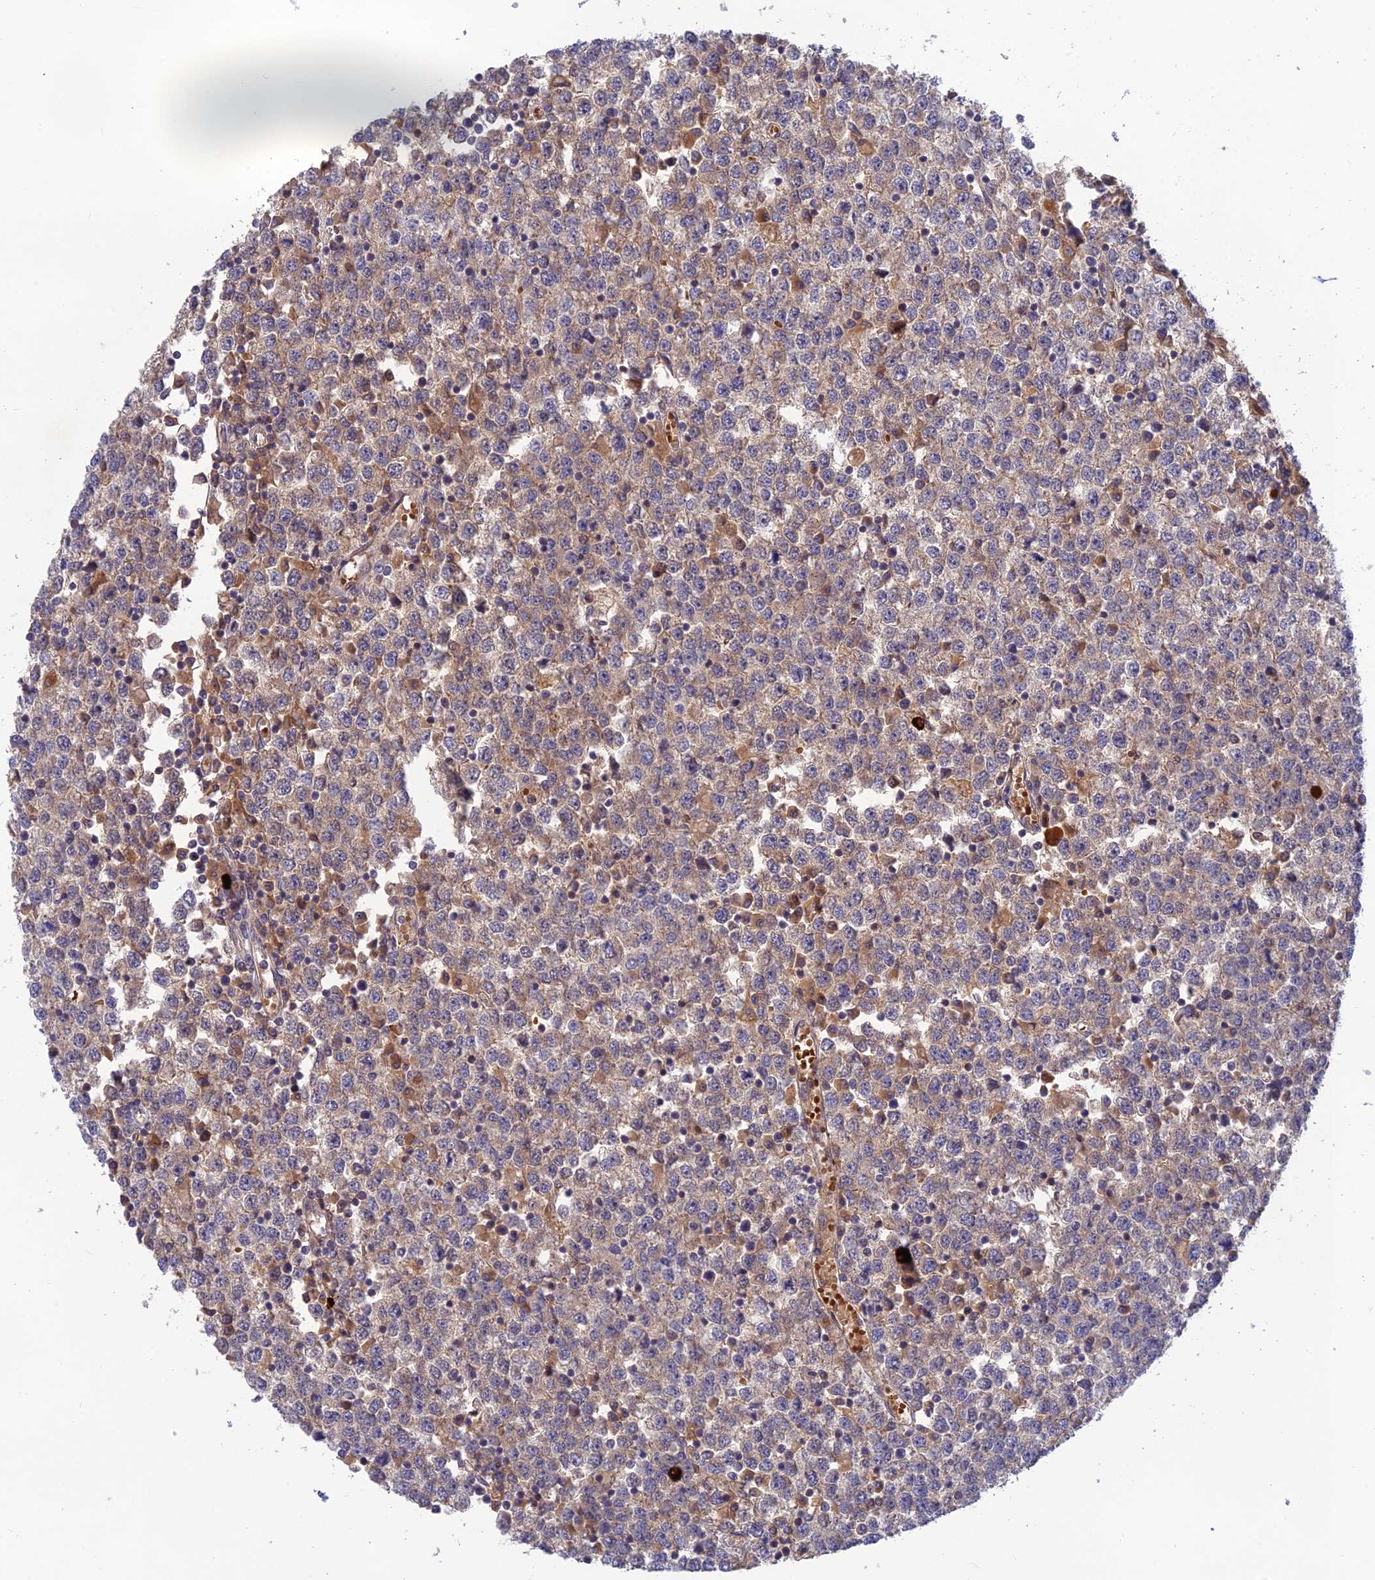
{"staining": {"intensity": "weak", "quantity": "25%-75%", "location": "cytoplasmic/membranous"}, "tissue": "testis cancer", "cell_type": "Tumor cells", "image_type": "cancer", "snomed": [{"axis": "morphology", "description": "Seminoma, NOS"}, {"axis": "topography", "description": "Testis"}], "caption": "This is an image of immunohistochemistry (IHC) staining of seminoma (testis), which shows weak staining in the cytoplasmic/membranous of tumor cells.", "gene": "FAM151B", "patient": {"sex": "male", "age": 65}}